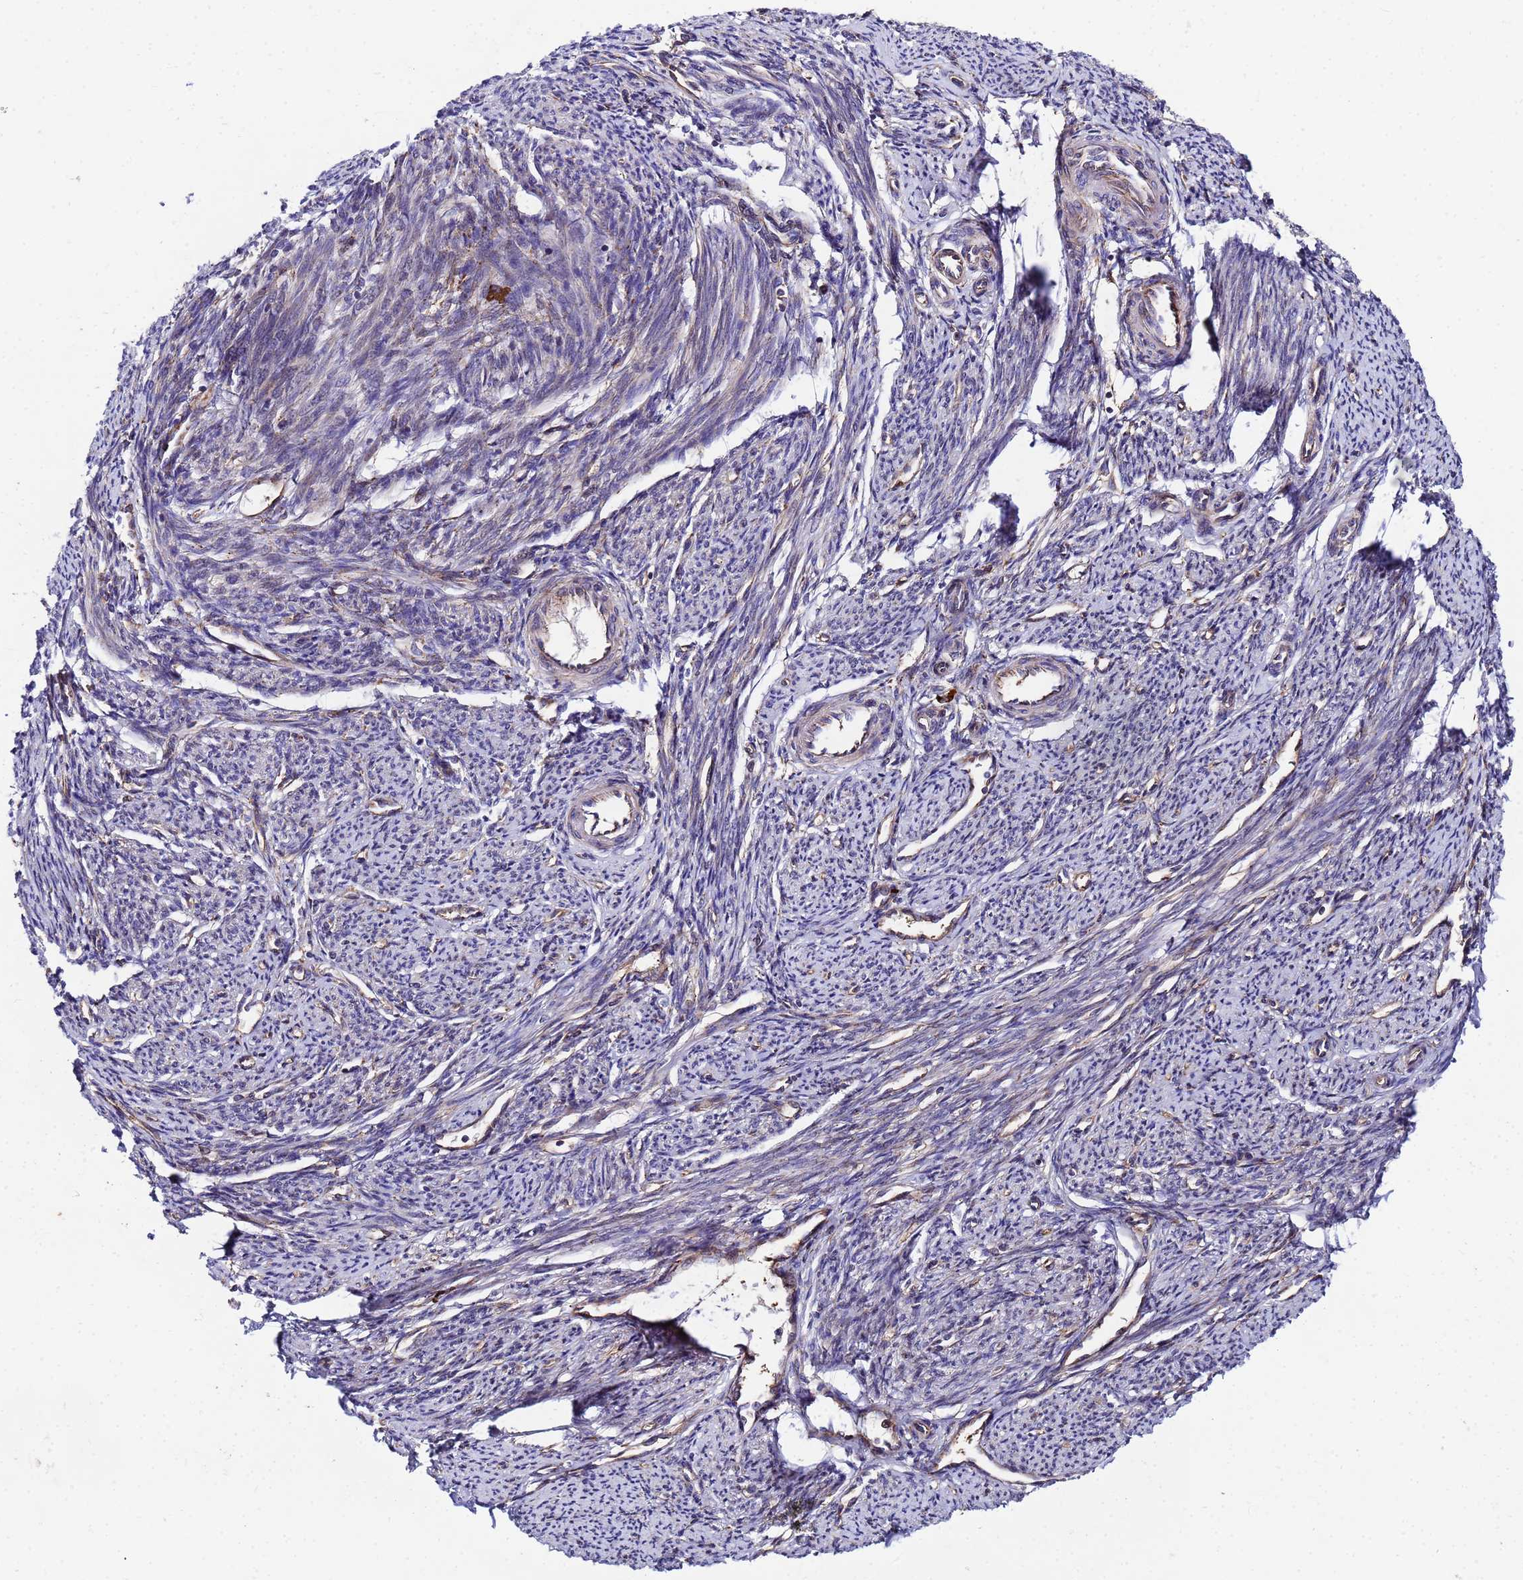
{"staining": {"intensity": "moderate", "quantity": "25%-75%", "location": "cytoplasmic/membranous"}, "tissue": "smooth muscle", "cell_type": "Smooth muscle cells", "image_type": "normal", "snomed": [{"axis": "morphology", "description": "Normal tissue, NOS"}, {"axis": "topography", "description": "Smooth muscle"}, {"axis": "topography", "description": "Uterus"}], "caption": "Brown immunohistochemical staining in benign human smooth muscle displays moderate cytoplasmic/membranous staining in approximately 25%-75% of smooth muscle cells. Nuclei are stained in blue.", "gene": "POM121C", "patient": {"sex": "female", "age": 59}}